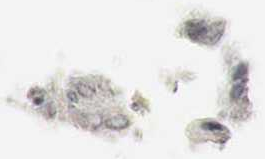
{"staining": {"intensity": "weak", "quantity": "<25%", "location": "cytoplasmic/membranous,nuclear"}, "tissue": "prostate cancer", "cell_type": "Tumor cells", "image_type": "cancer", "snomed": [{"axis": "morphology", "description": "Adenocarcinoma, Medium grade"}, {"axis": "topography", "description": "Prostate"}], "caption": "Tumor cells show no significant staining in prostate cancer.", "gene": "MYC", "patient": {"sex": "male", "age": 72}}